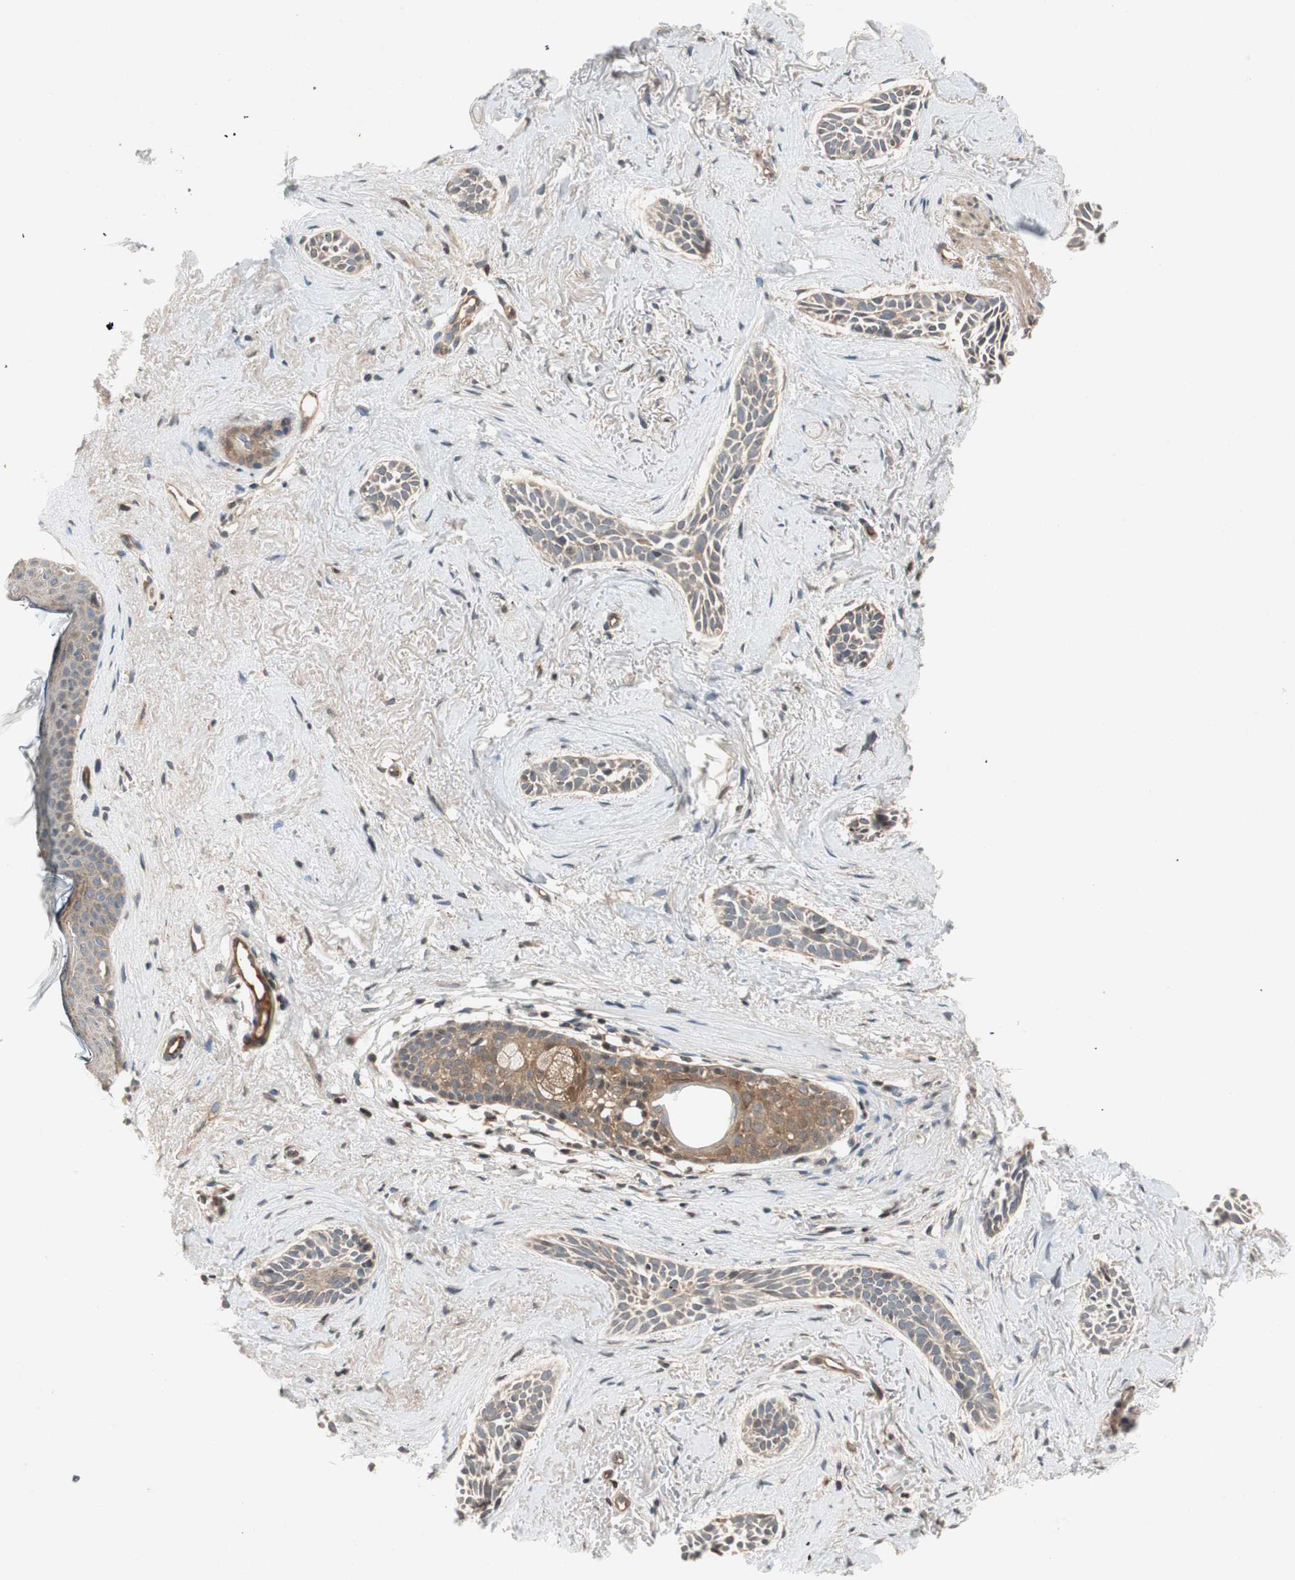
{"staining": {"intensity": "weak", "quantity": "25%-75%", "location": "cytoplasmic/membranous"}, "tissue": "skin cancer", "cell_type": "Tumor cells", "image_type": "cancer", "snomed": [{"axis": "morphology", "description": "Normal tissue, NOS"}, {"axis": "morphology", "description": "Basal cell carcinoma"}, {"axis": "topography", "description": "Skin"}], "caption": "Protein staining by IHC exhibits weak cytoplasmic/membranous staining in approximately 25%-75% of tumor cells in skin cancer.", "gene": "GCLM", "patient": {"sex": "female", "age": 84}}